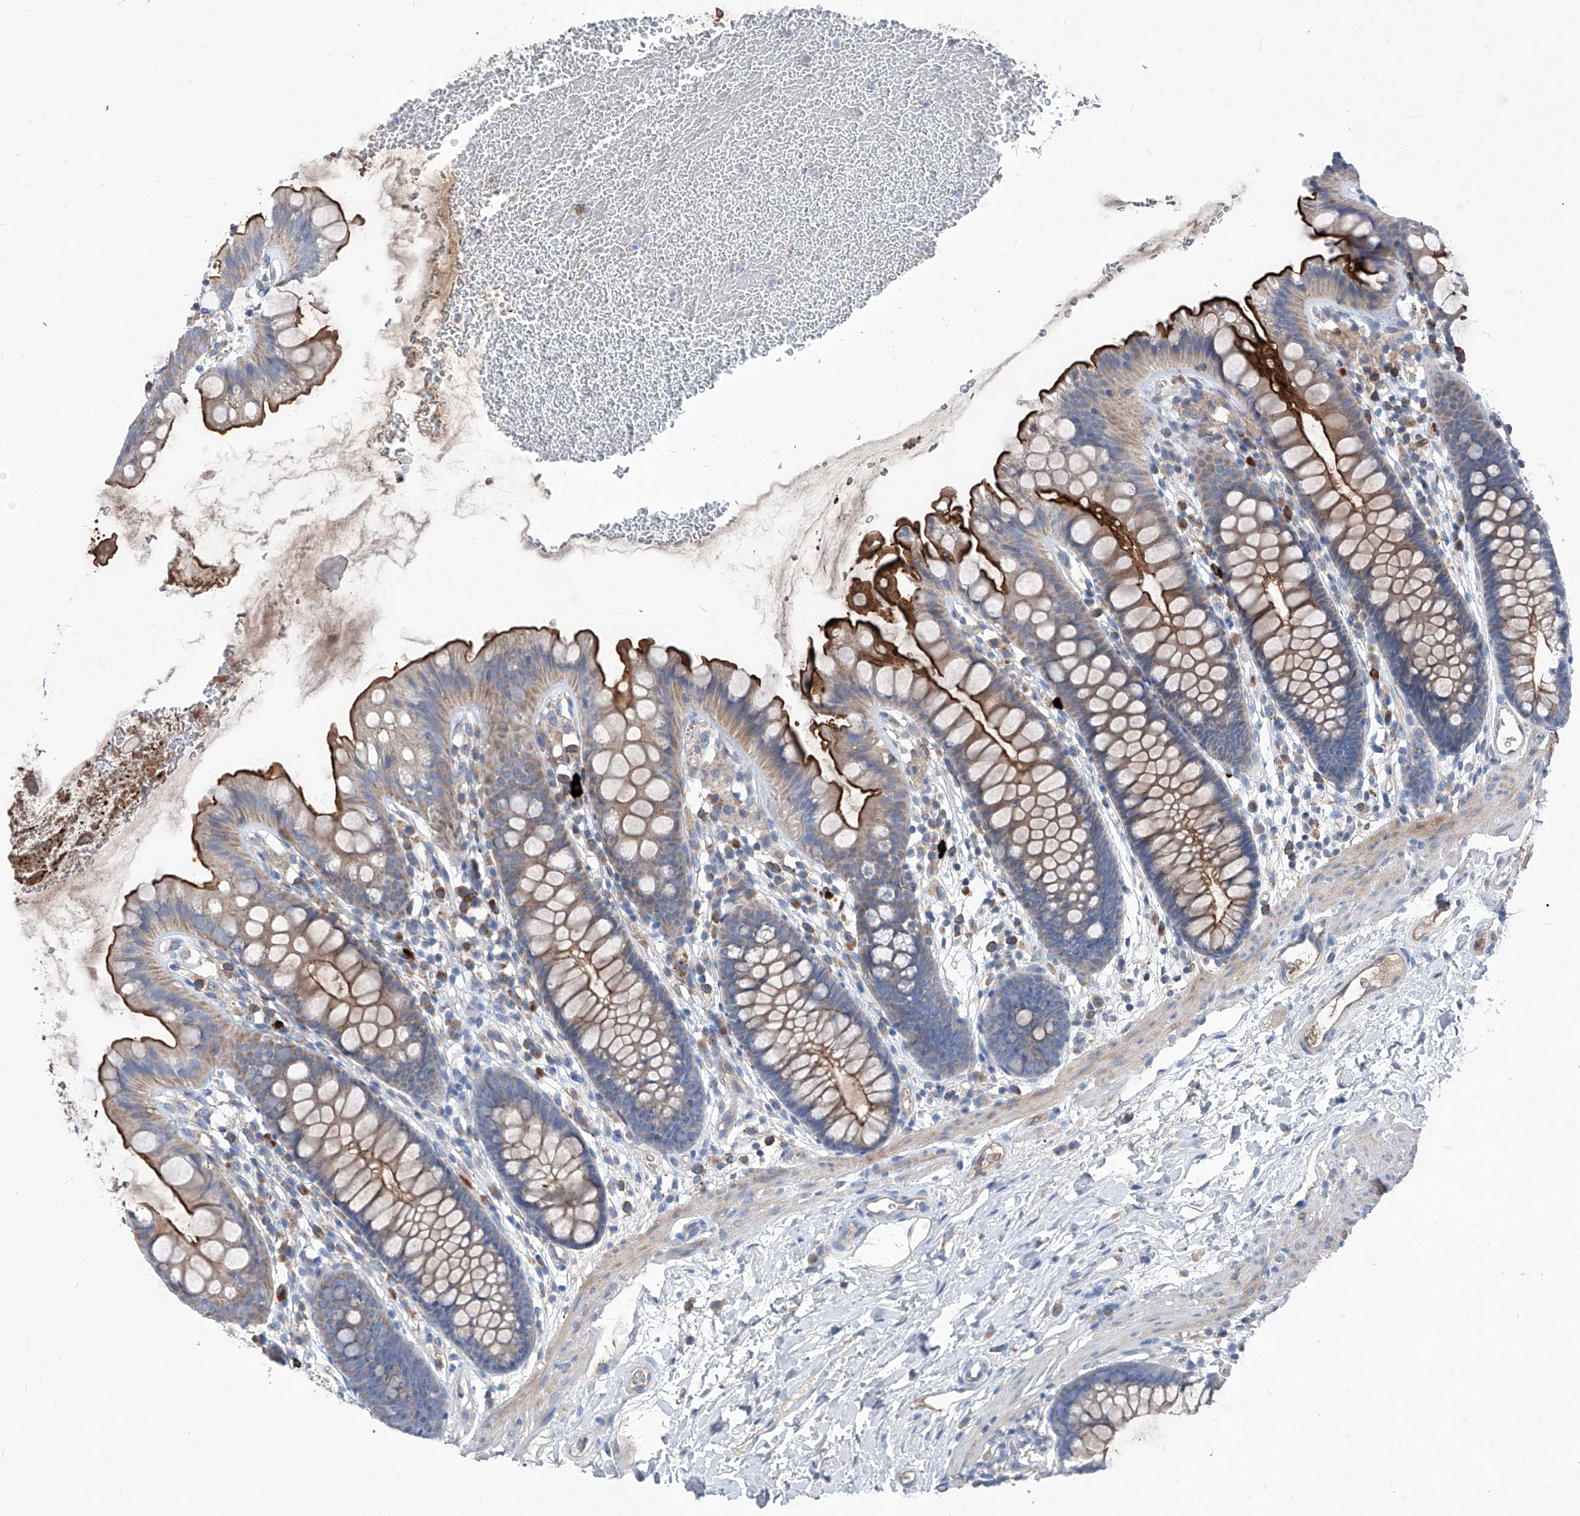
{"staining": {"intensity": "negative", "quantity": "none", "location": "none"}, "tissue": "colon", "cell_type": "Endothelial cells", "image_type": "normal", "snomed": [{"axis": "morphology", "description": "Normal tissue, NOS"}, {"axis": "topography", "description": "Colon"}], "caption": "A high-resolution histopathology image shows immunohistochemistry (IHC) staining of benign colon, which reveals no significant positivity in endothelial cells. (Stains: DAB IHC with hematoxylin counter stain, Microscopy: brightfield microscopy at high magnification).", "gene": "EPHA8", "patient": {"sex": "female", "age": 62}}